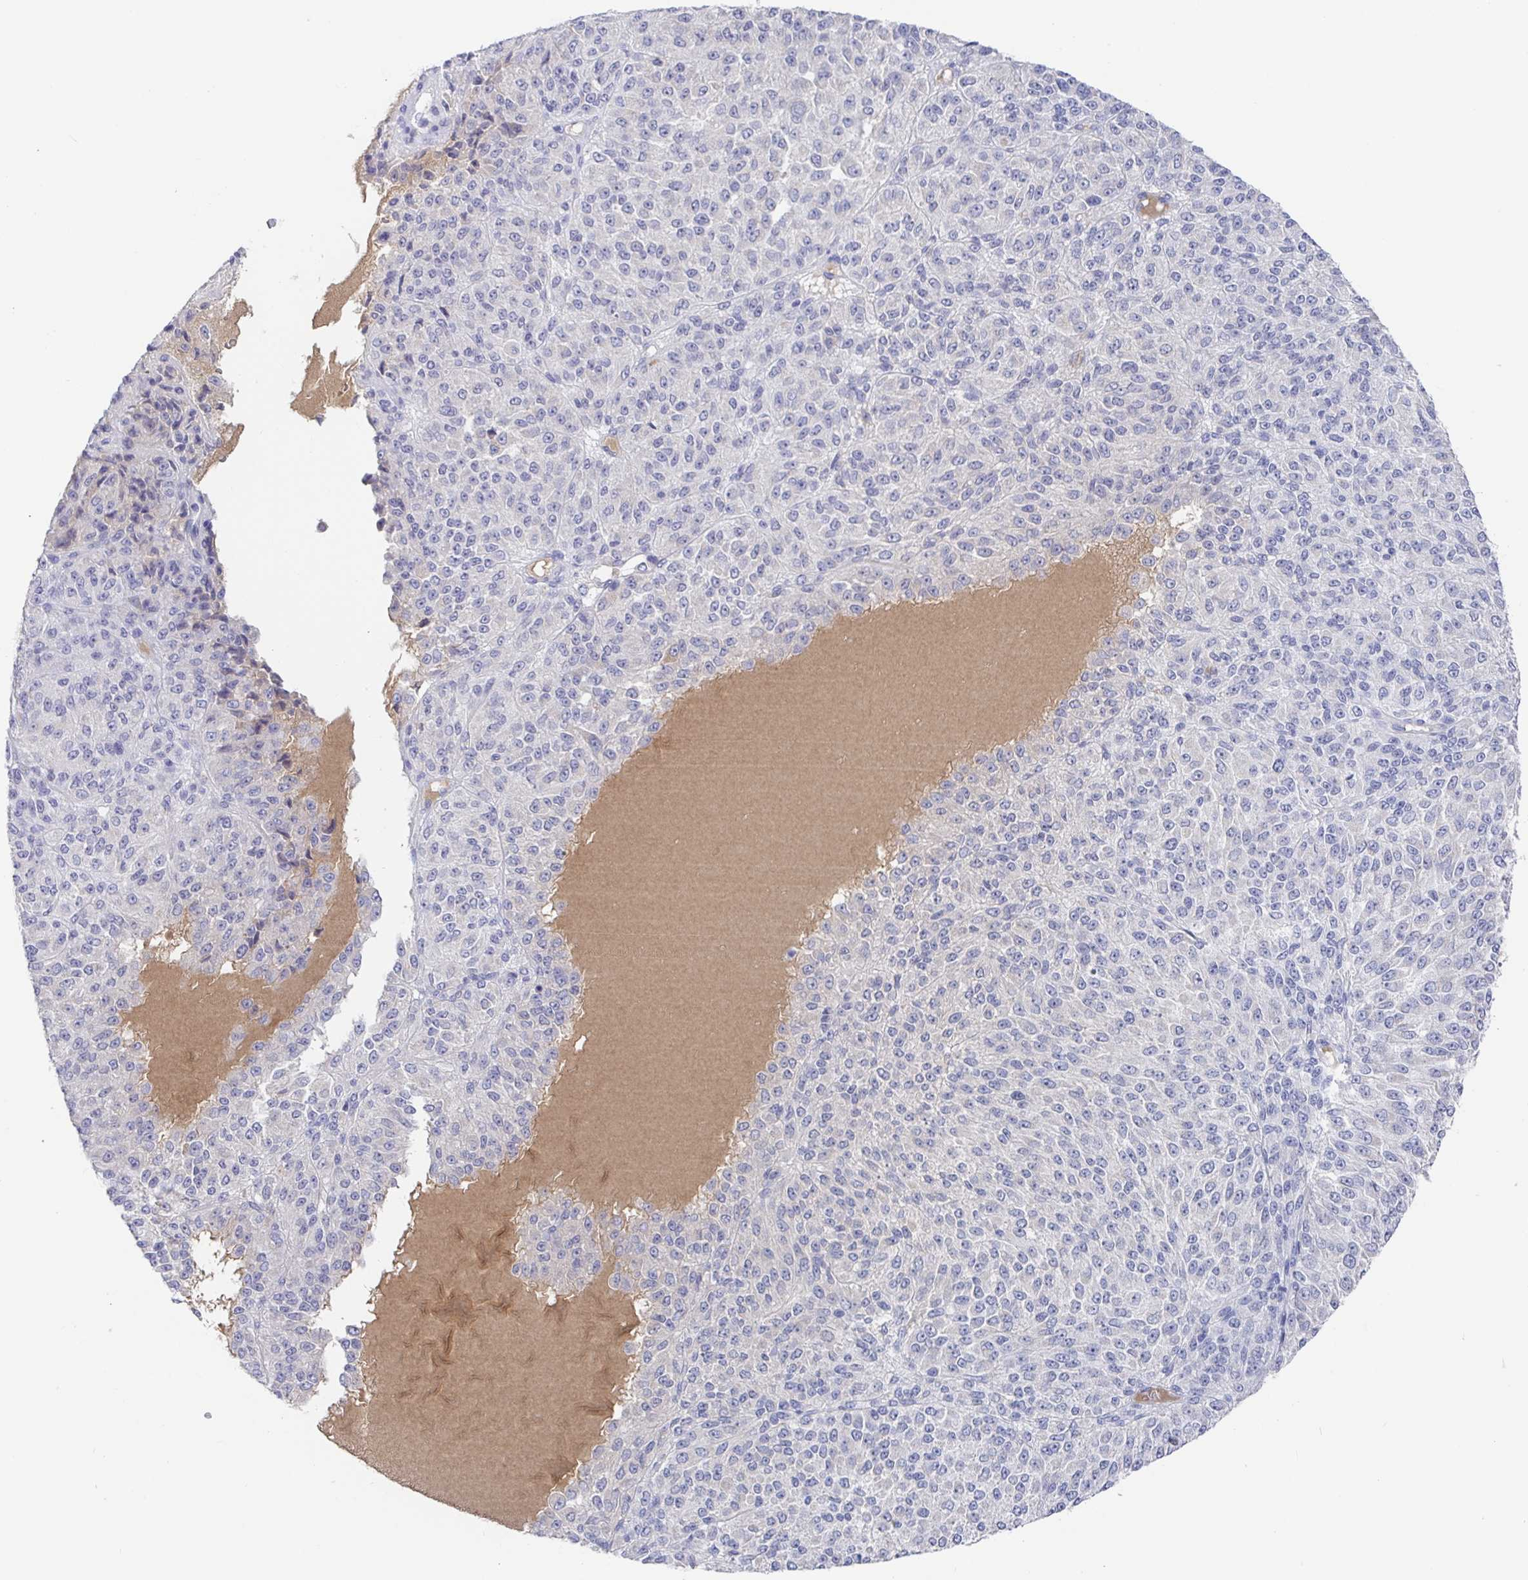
{"staining": {"intensity": "negative", "quantity": "none", "location": "none"}, "tissue": "melanoma", "cell_type": "Tumor cells", "image_type": "cancer", "snomed": [{"axis": "morphology", "description": "Malignant melanoma, Metastatic site"}, {"axis": "topography", "description": "Brain"}], "caption": "Immunohistochemistry histopathology image of neoplastic tissue: human malignant melanoma (metastatic site) stained with DAB (3,3'-diaminobenzidine) shows no significant protein staining in tumor cells. The staining is performed using DAB brown chromogen with nuclei counter-stained in using hematoxylin.", "gene": "GPR148", "patient": {"sex": "female", "age": 56}}